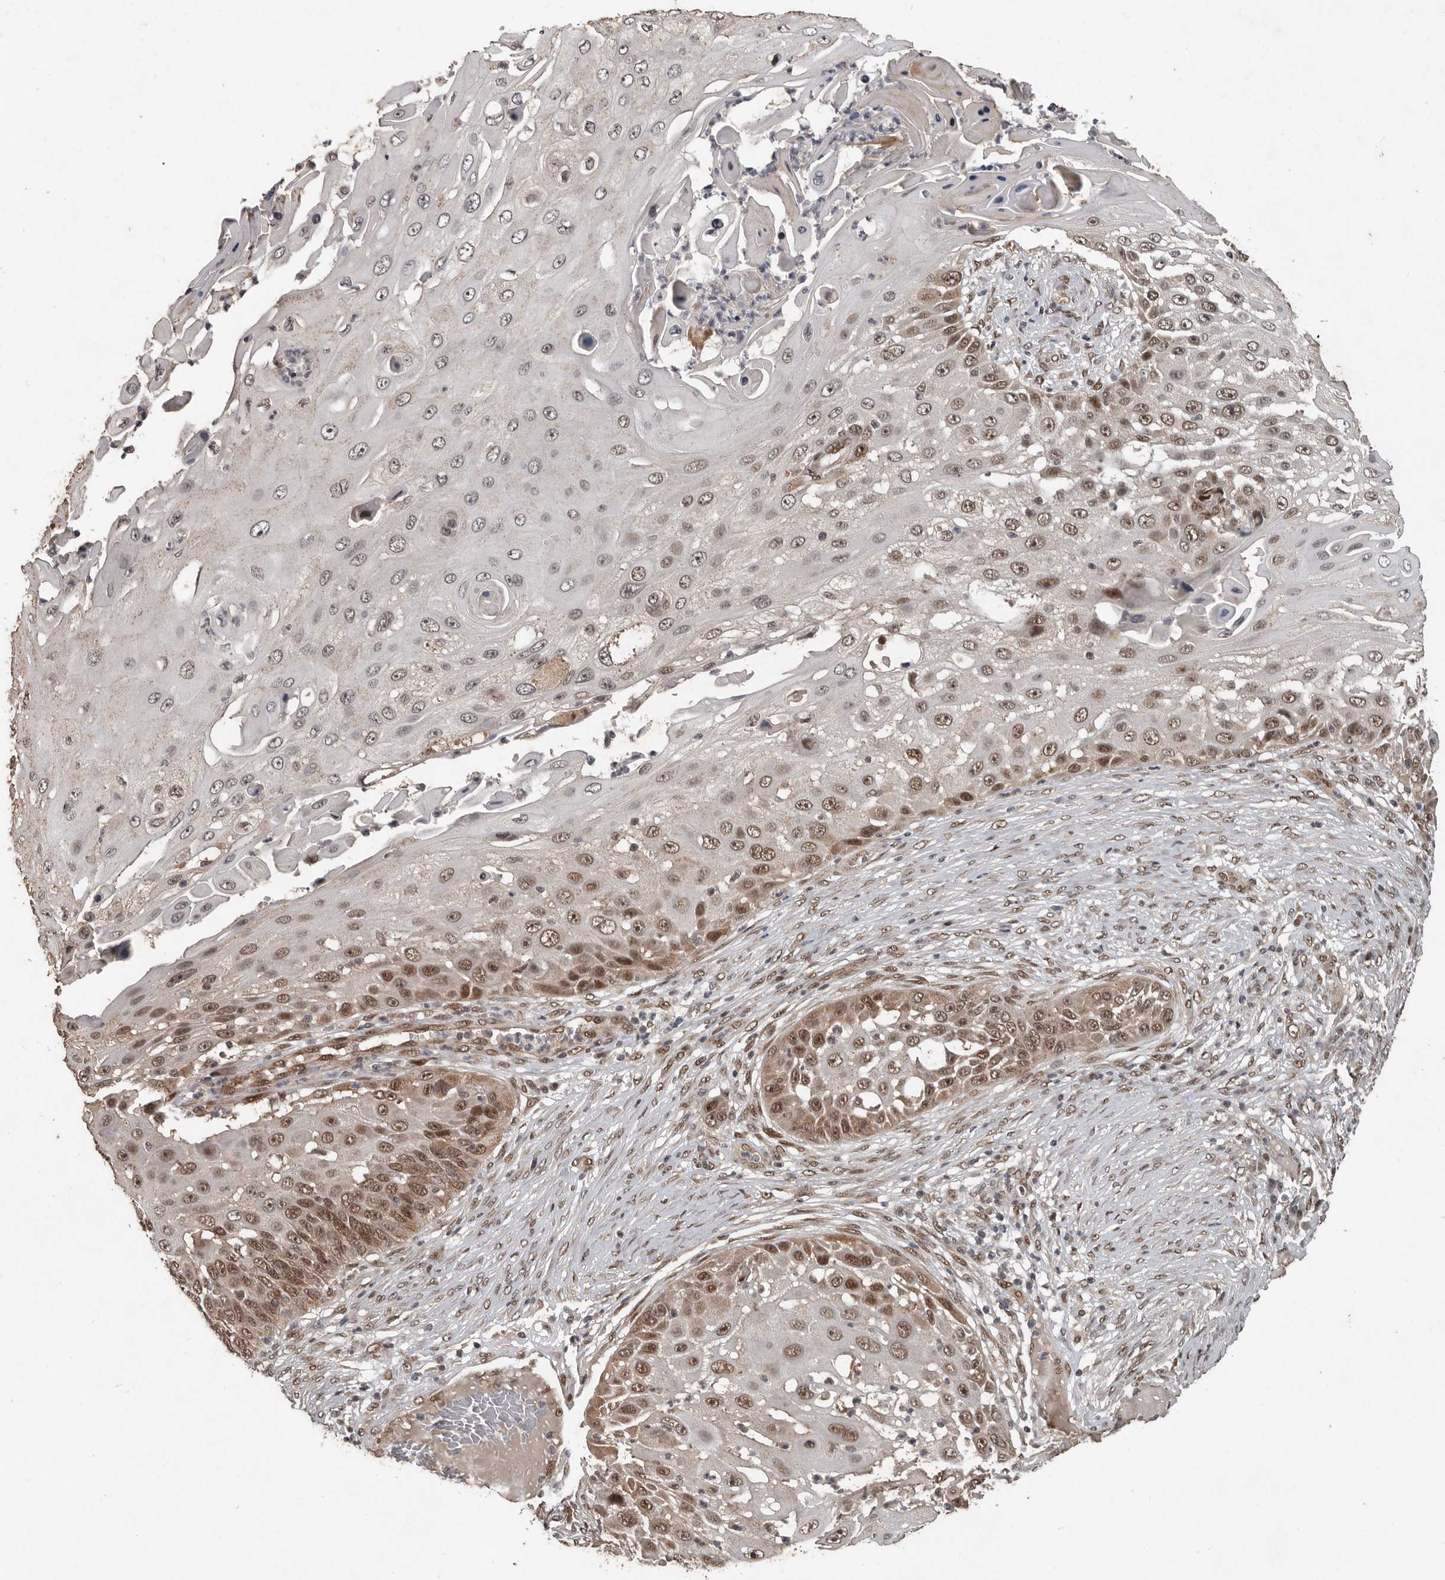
{"staining": {"intensity": "moderate", "quantity": ">75%", "location": "nuclear"}, "tissue": "skin cancer", "cell_type": "Tumor cells", "image_type": "cancer", "snomed": [{"axis": "morphology", "description": "Squamous cell carcinoma, NOS"}, {"axis": "topography", "description": "Skin"}], "caption": "Immunohistochemistry micrograph of squamous cell carcinoma (skin) stained for a protein (brown), which exhibits medium levels of moderate nuclear positivity in approximately >75% of tumor cells.", "gene": "CDC27", "patient": {"sex": "female", "age": 44}}